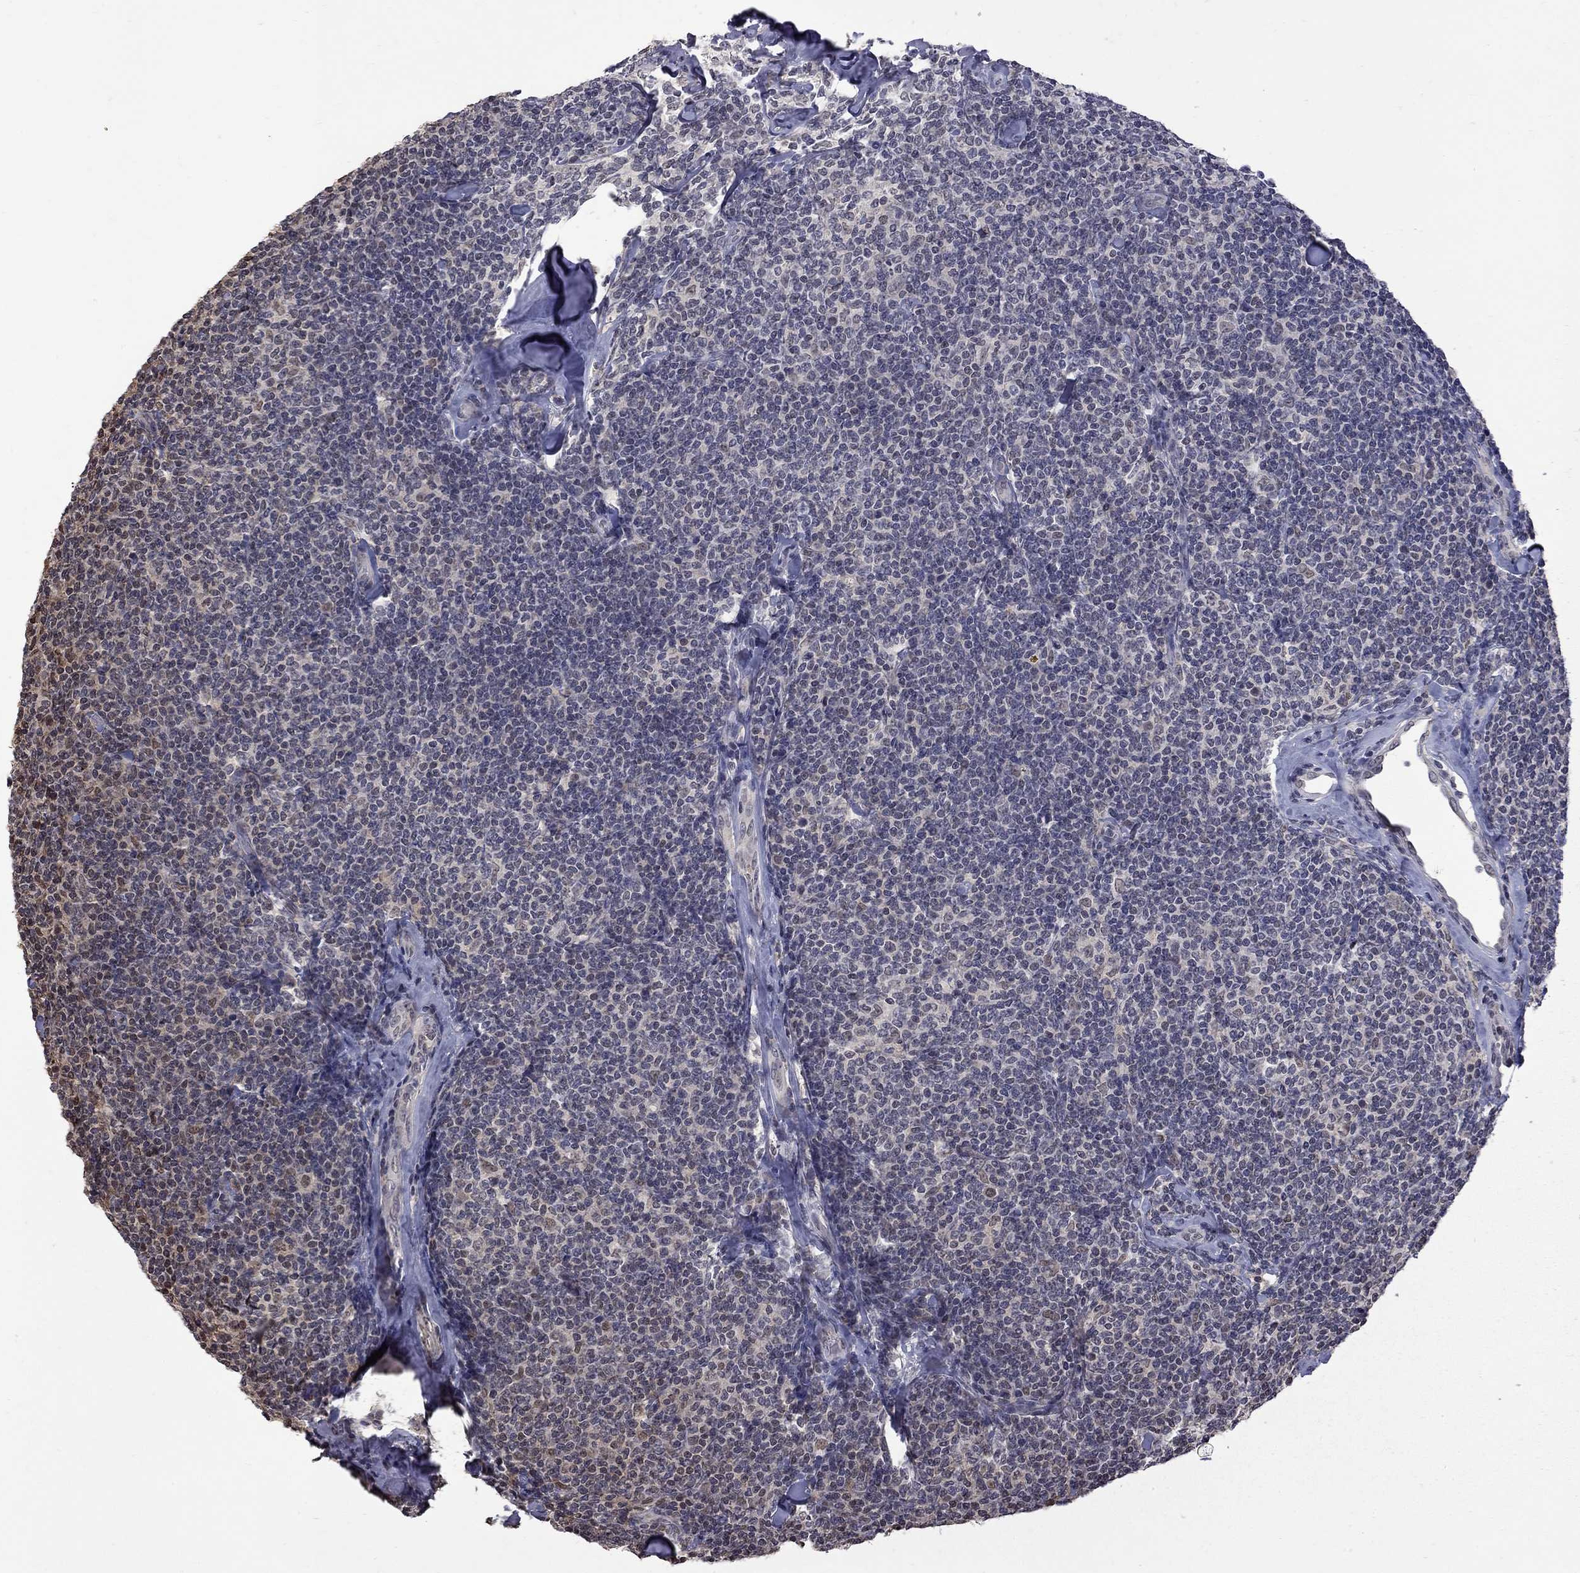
{"staining": {"intensity": "negative", "quantity": "none", "location": "none"}, "tissue": "lymphoma", "cell_type": "Tumor cells", "image_type": "cancer", "snomed": [{"axis": "morphology", "description": "Malignant lymphoma, non-Hodgkin's type, Low grade"}, {"axis": "topography", "description": "Lymph node"}], "caption": "This is a image of immunohistochemistry (IHC) staining of low-grade malignant lymphoma, non-Hodgkin's type, which shows no staining in tumor cells.", "gene": "RFWD3", "patient": {"sex": "female", "age": 56}}